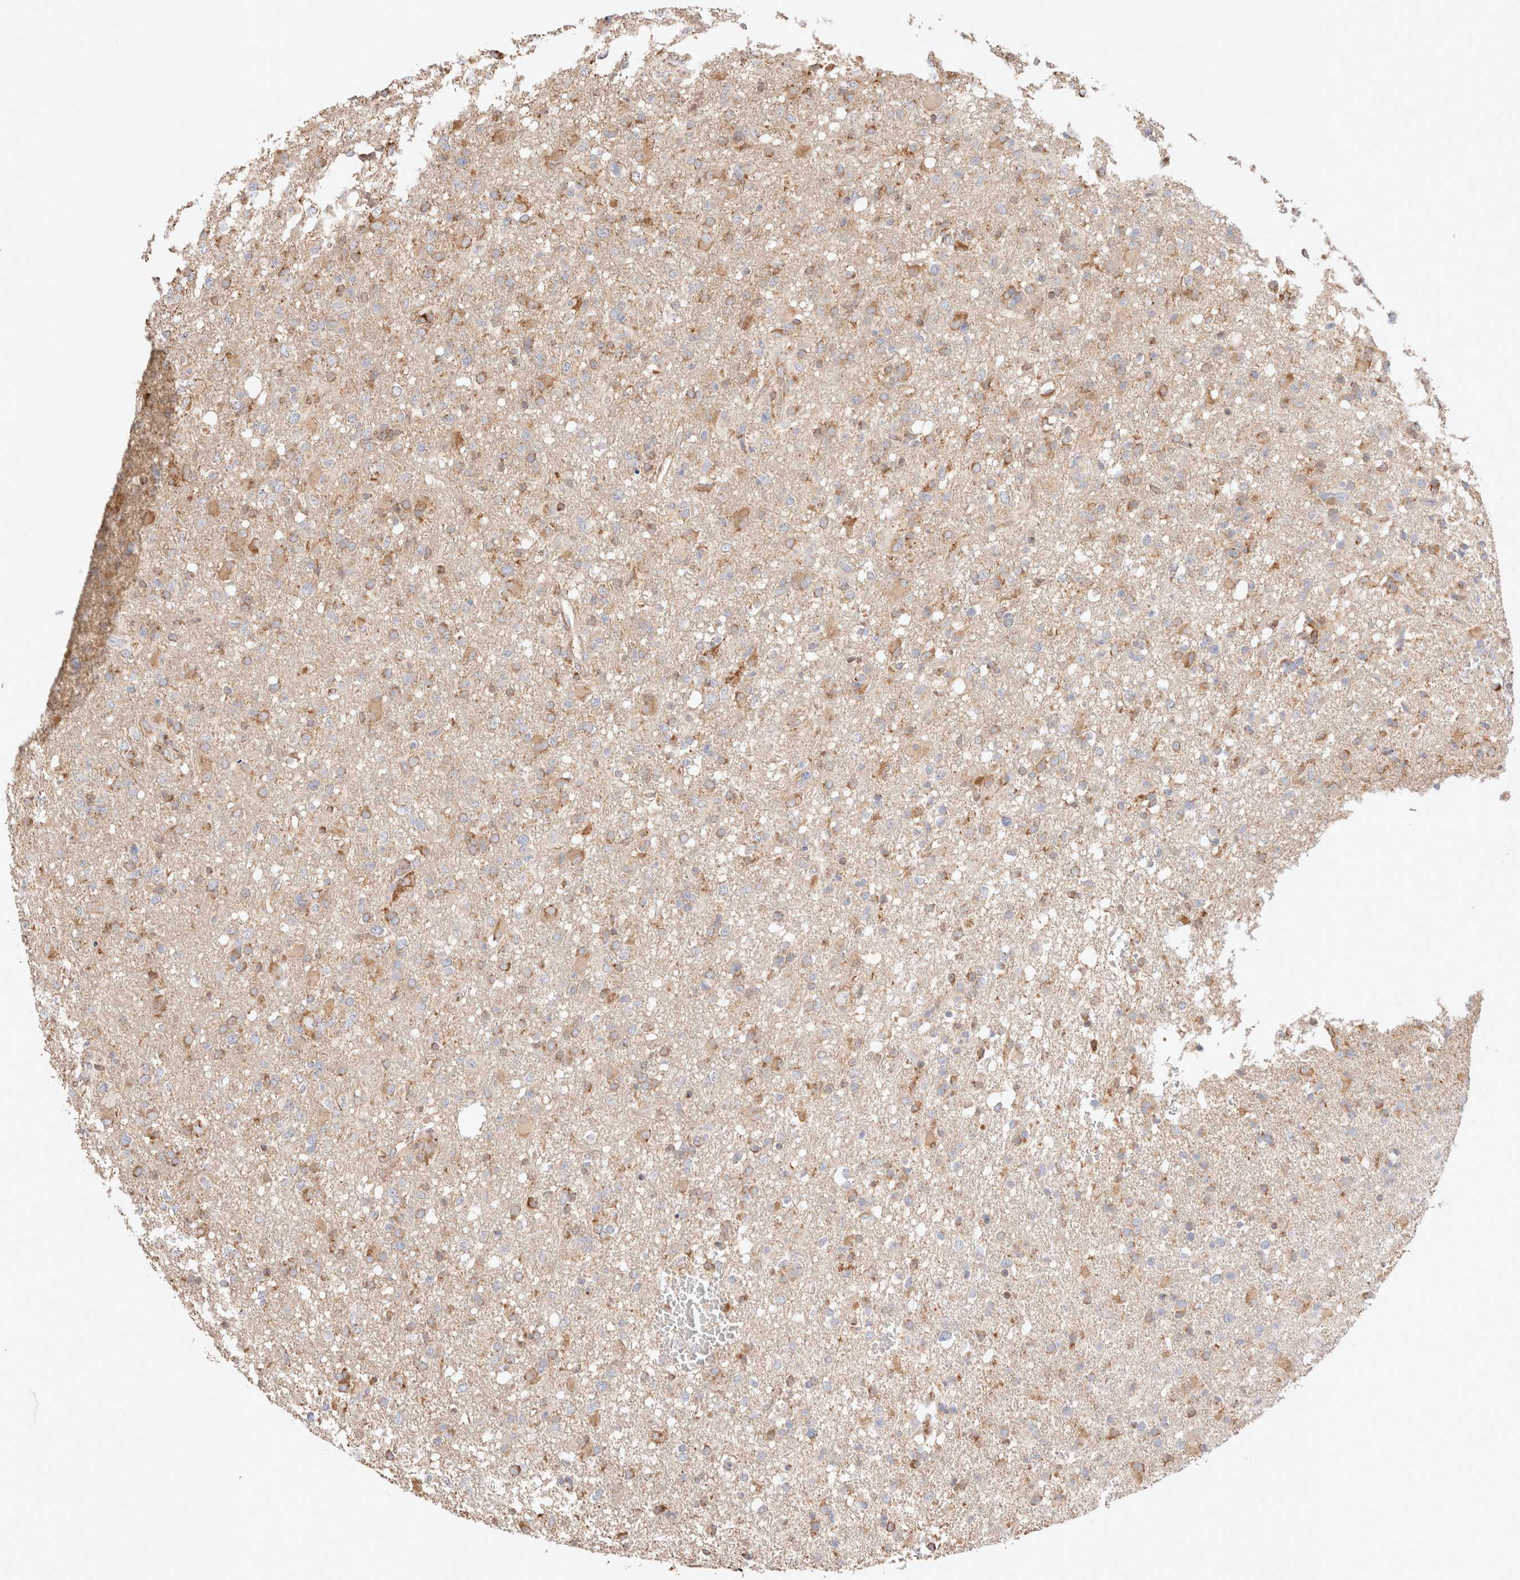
{"staining": {"intensity": "weak", "quantity": "25%-75%", "location": "cytoplasmic/membranous"}, "tissue": "glioma", "cell_type": "Tumor cells", "image_type": "cancer", "snomed": [{"axis": "morphology", "description": "Glioma, malignant, High grade"}, {"axis": "topography", "description": "Brain"}], "caption": "Malignant high-grade glioma stained with a brown dye shows weak cytoplasmic/membranous positive positivity in about 25%-75% of tumor cells.", "gene": "TMPPE", "patient": {"sex": "female", "age": 57}}